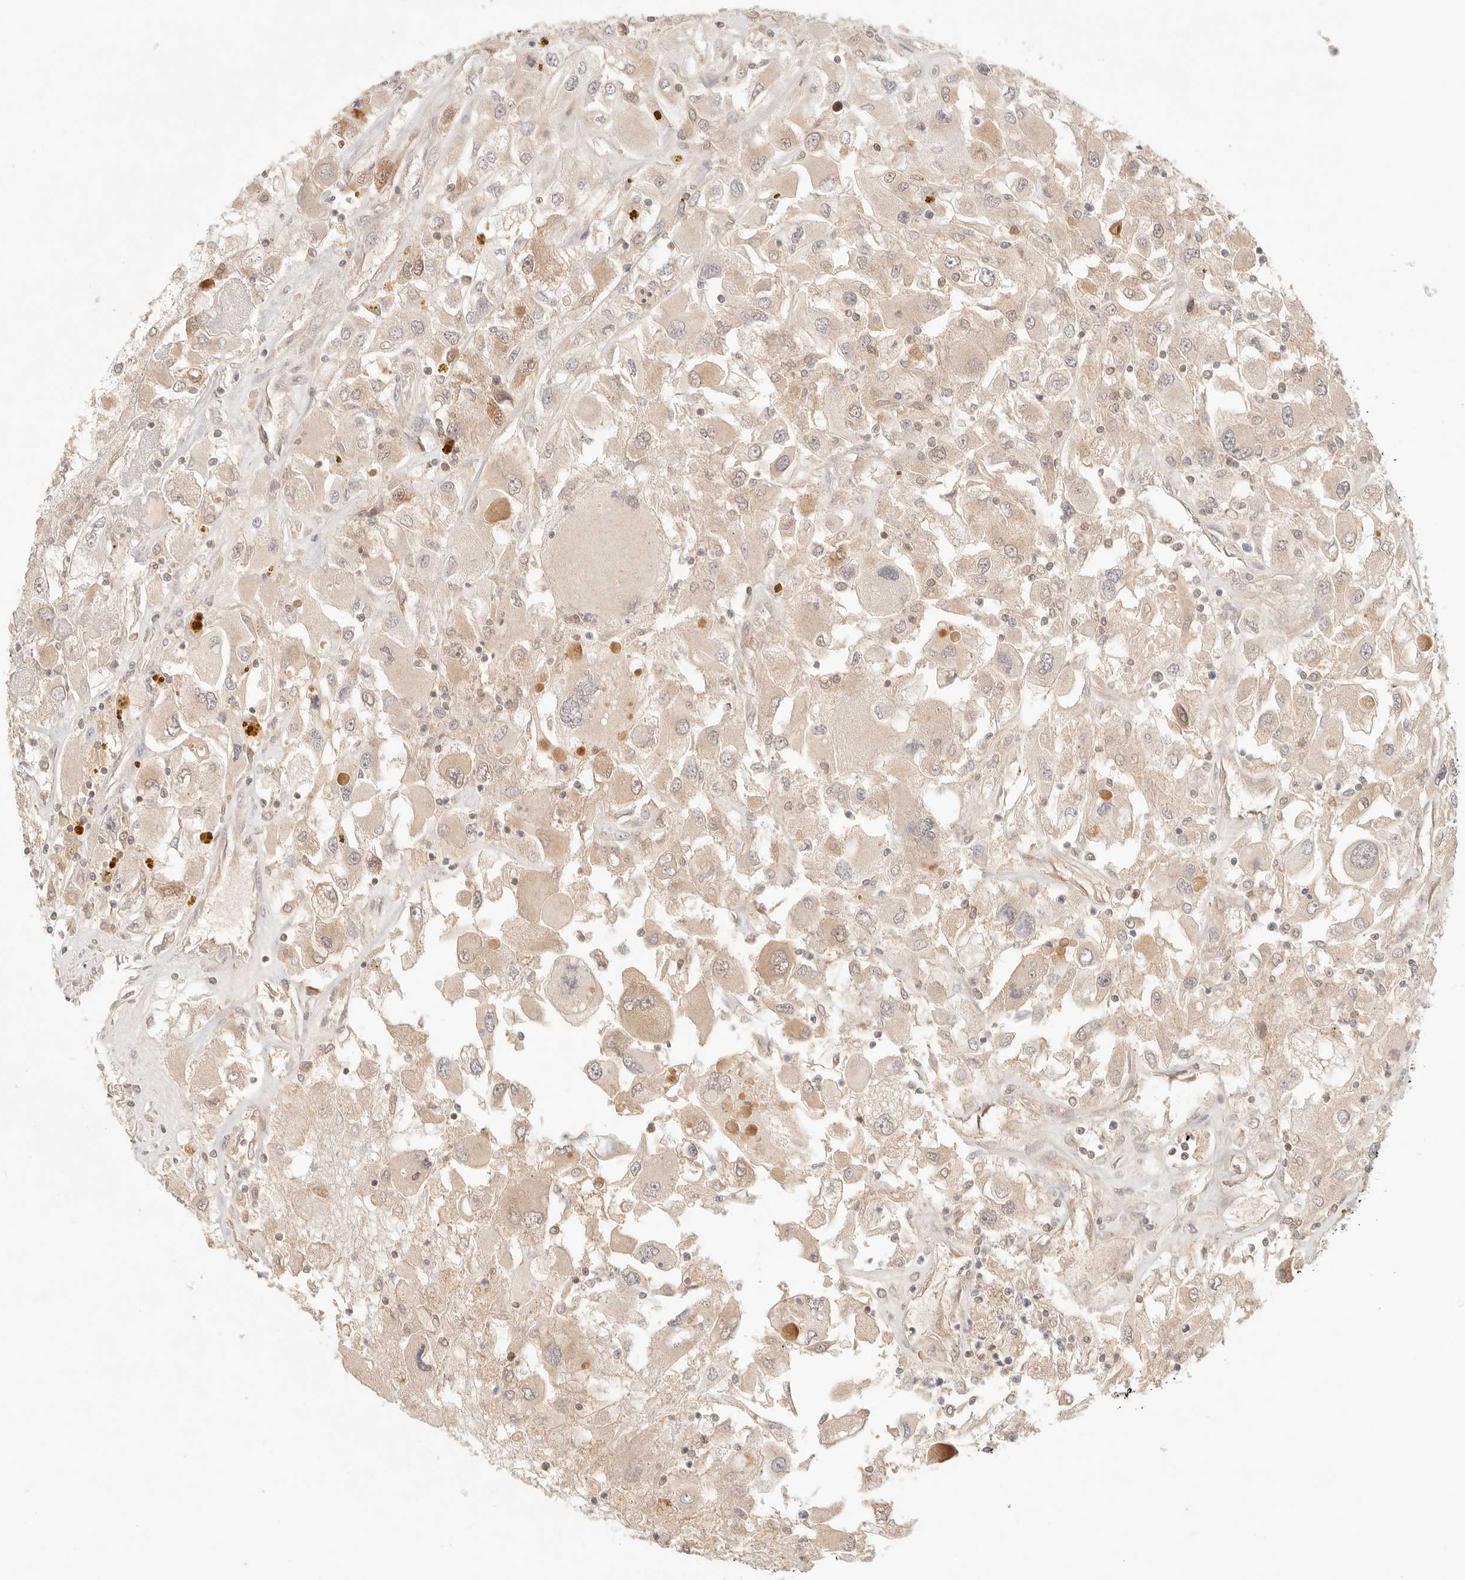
{"staining": {"intensity": "weak", "quantity": ">75%", "location": "cytoplasmic/membranous"}, "tissue": "renal cancer", "cell_type": "Tumor cells", "image_type": "cancer", "snomed": [{"axis": "morphology", "description": "Adenocarcinoma, NOS"}, {"axis": "topography", "description": "Kidney"}], "caption": "Renal adenocarcinoma tissue demonstrates weak cytoplasmic/membranous positivity in about >75% of tumor cells The protein is stained brown, and the nuclei are stained in blue (DAB IHC with brightfield microscopy, high magnification).", "gene": "COA6", "patient": {"sex": "female", "age": 52}}